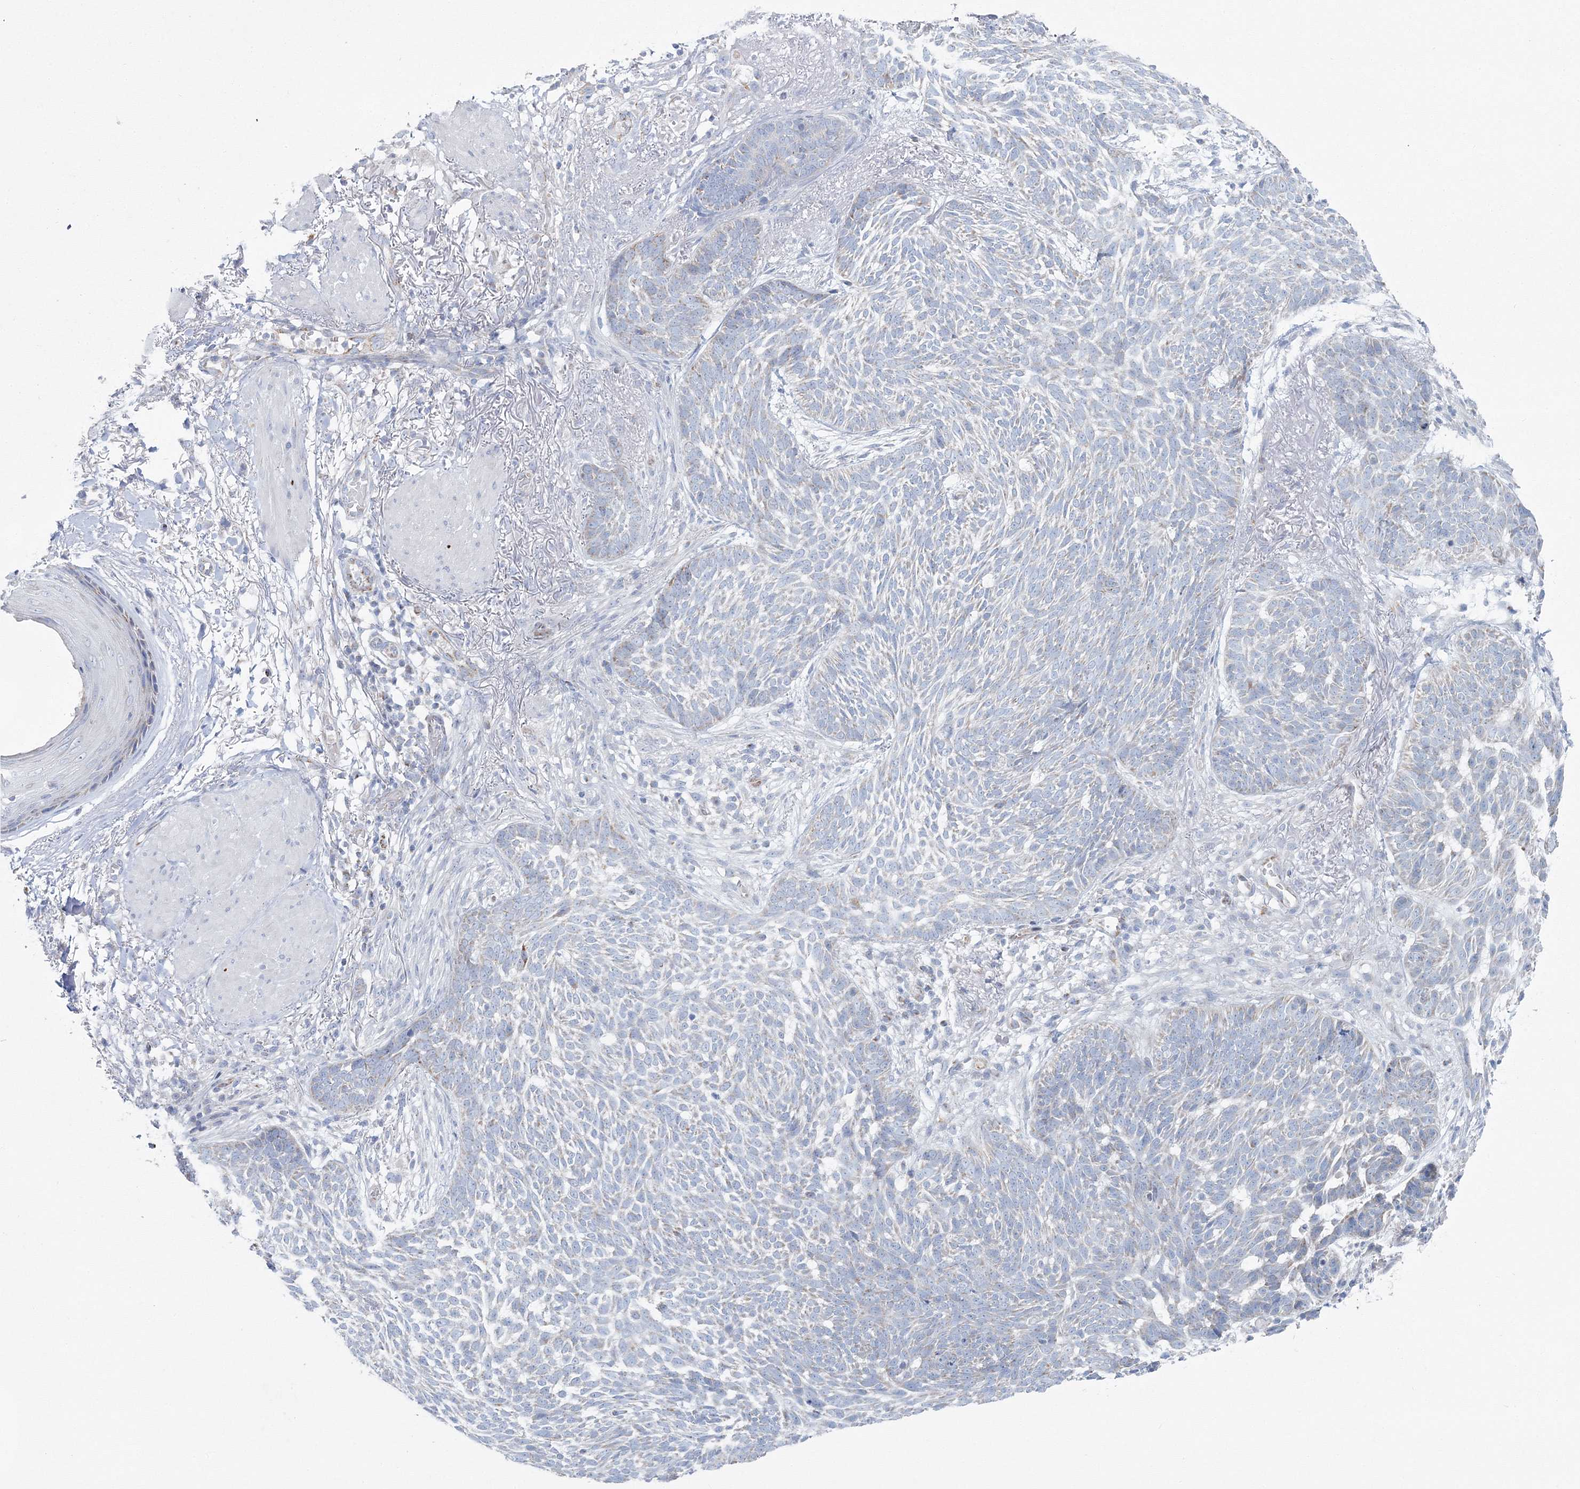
{"staining": {"intensity": "negative", "quantity": "none", "location": "none"}, "tissue": "skin cancer", "cell_type": "Tumor cells", "image_type": "cancer", "snomed": [{"axis": "morphology", "description": "Normal tissue, NOS"}, {"axis": "morphology", "description": "Basal cell carcinoma"}, {"axis": "topography", "description": "Skin"}], "caption": "Immunohistochemistry (IHC) histopathology image of skin cancer stained for a protein (brown), which reveals no expression in tumor cells. (Brightfield microscopy of DAB immunohistochemistry at high magnification).", "gene": "HIBCH", "patient": {"sex": "male", "age": 64}}